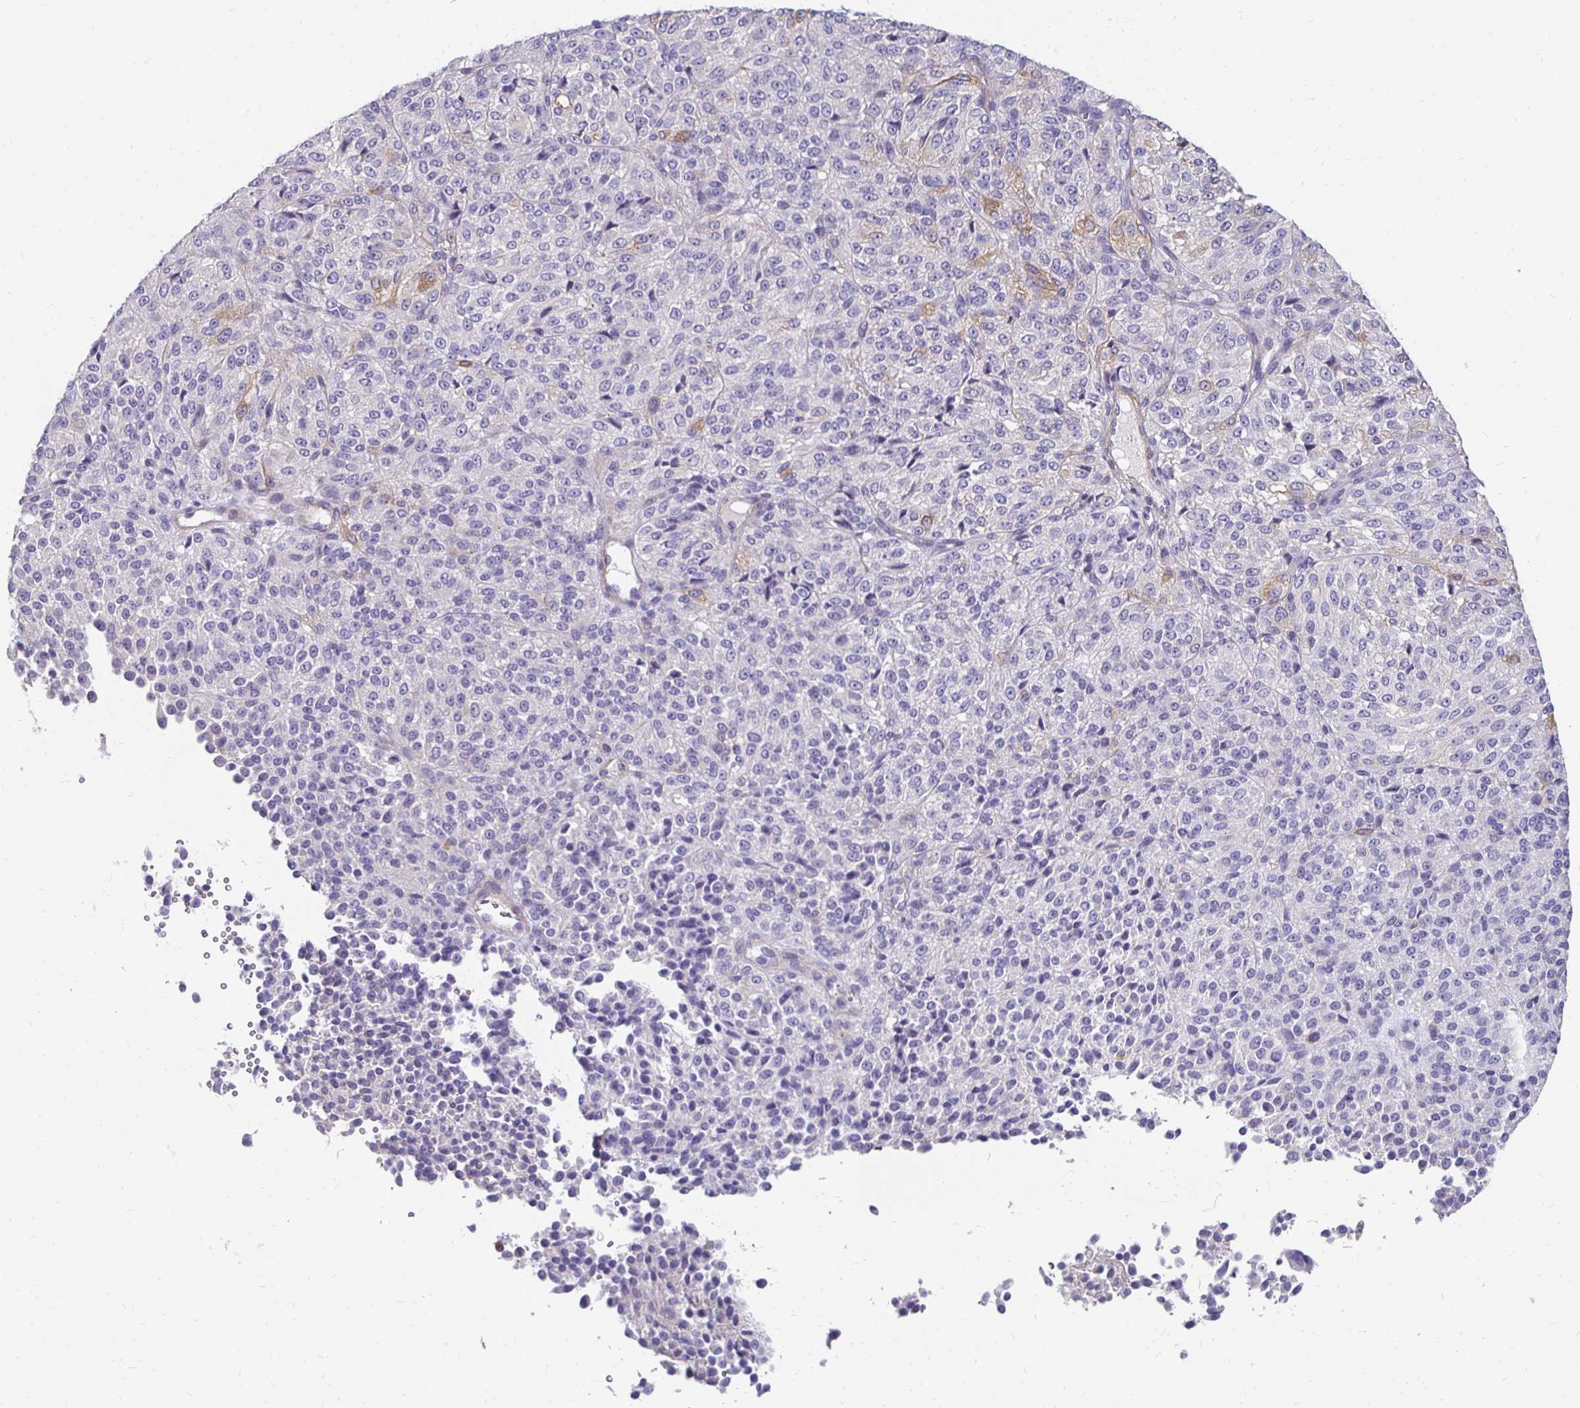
{"staining": {"intensity": "negative", "quantity": "none", "location": "none"}, "tissue": "melanoma", "cell_type": "Tumor cells", "image_type": "cancer", "snomed": [{"axis": "morphology", "description": "Malignant melanoma, Metastatic site"}, {"axis": "topography", "description": "Brain"}], "caption": "Immunohistochemistry (IHC) histopathology image of neoplastic tissue: human melanoma stained with DAB (3,3'-diaminobenzidine) exhibits no significant protein expression in tumor cells.", "gene": "AKAP6", "patient": {"sex": "female", "age": 56}}